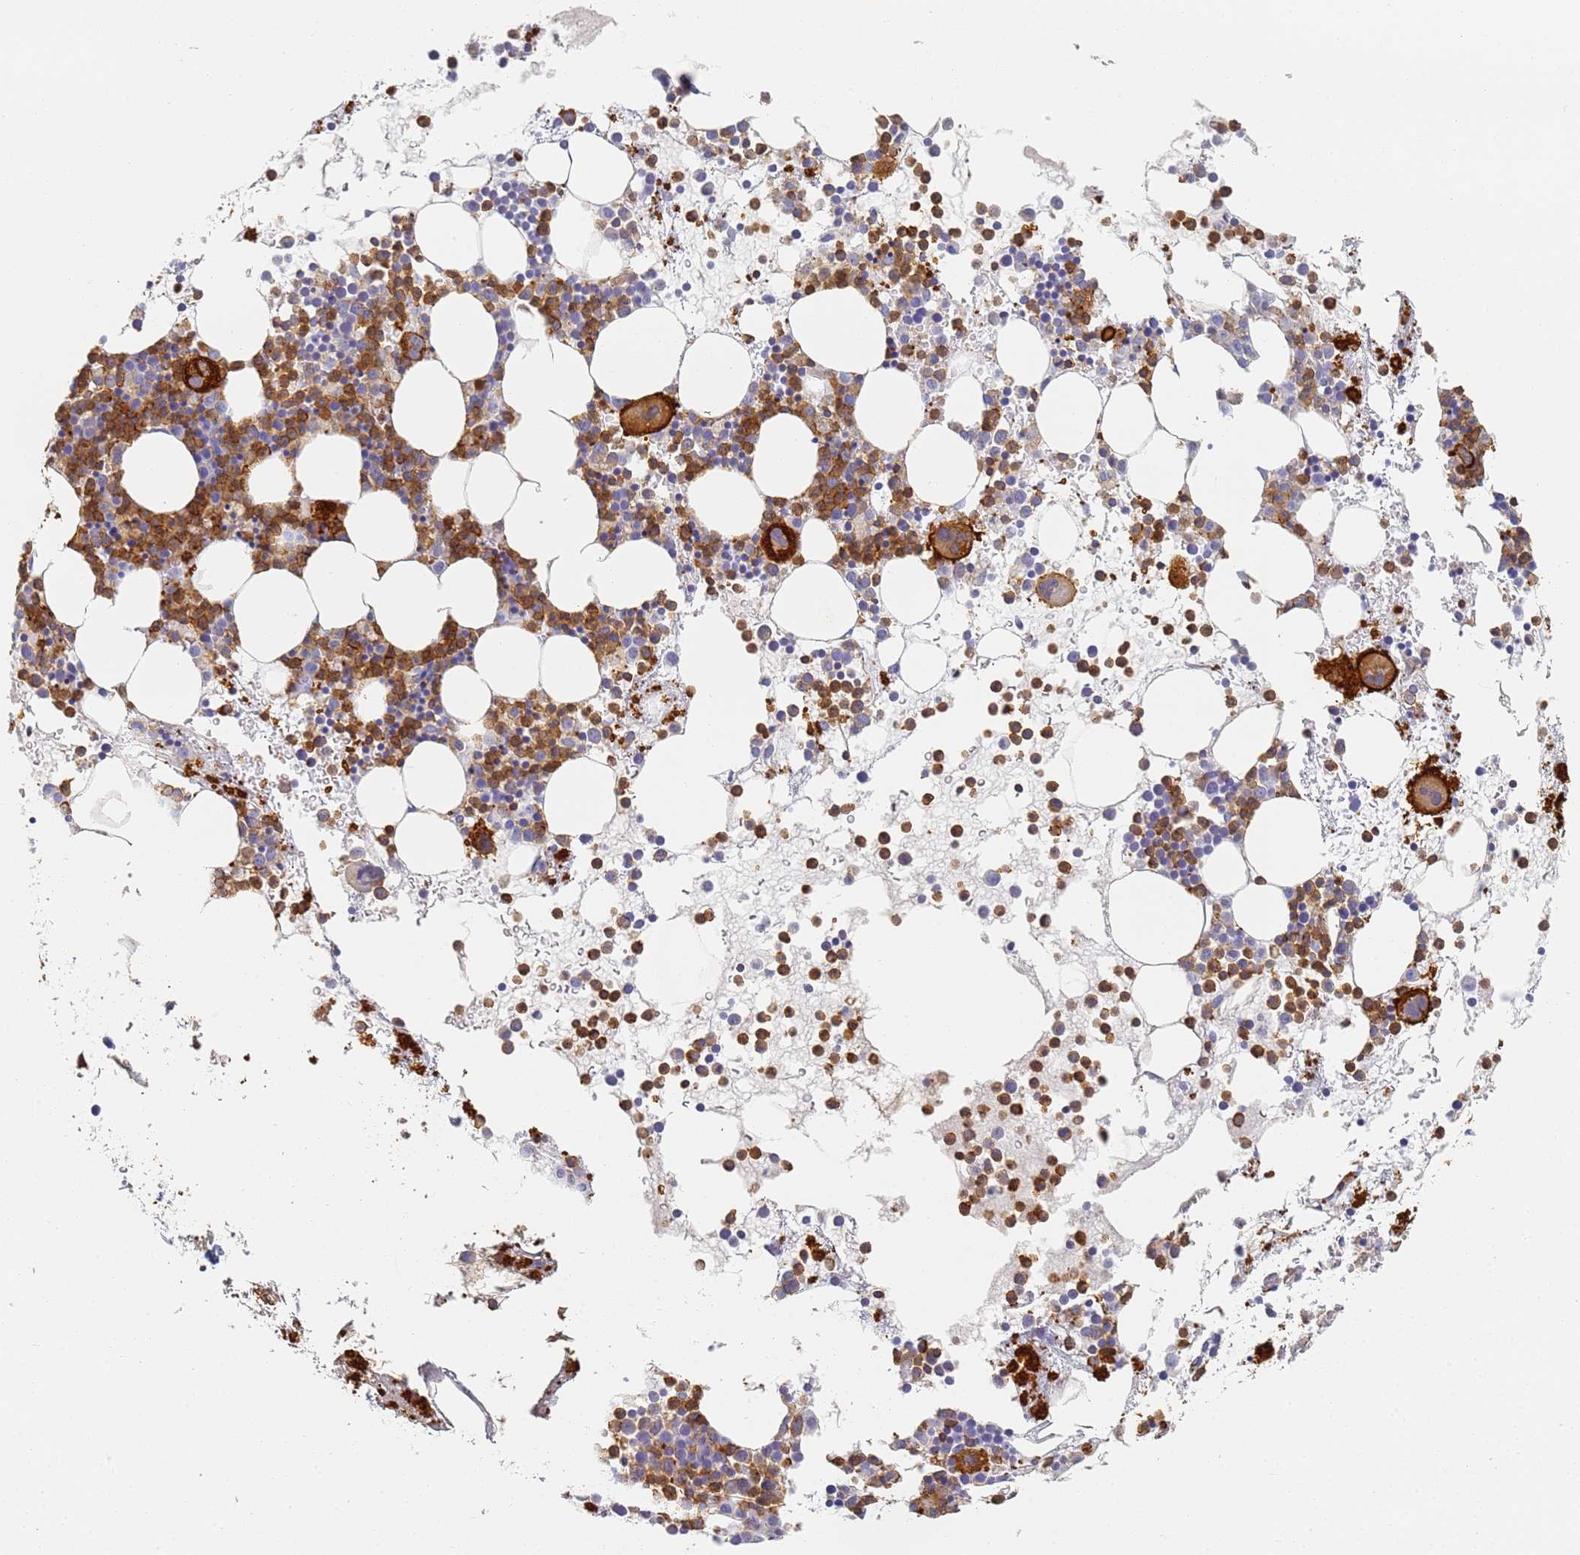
{"staining": {"intensity": "strong", "quantity": "25%-75%", "location": "cytoplasmic/membranous"}, "tissue": "bone marrow", "cell_type": "Hematopoietic cells", "image_type": "normal", "snomed": [{"axis": "morphology", "description": "Normal tissue, NOS"}, {"axis": "topography", "description": "Bone marrow"}], "caption": "DAB (3,3'-diaminobenzidine) immunohistochemical staining of normal human bone marrow shows strong cytoplasmic/membranous protein staining in approximately 25%-75% of hematopoietic cells.", "gene": "BIN2", "patient": {"sex": "female", "age": 76}}